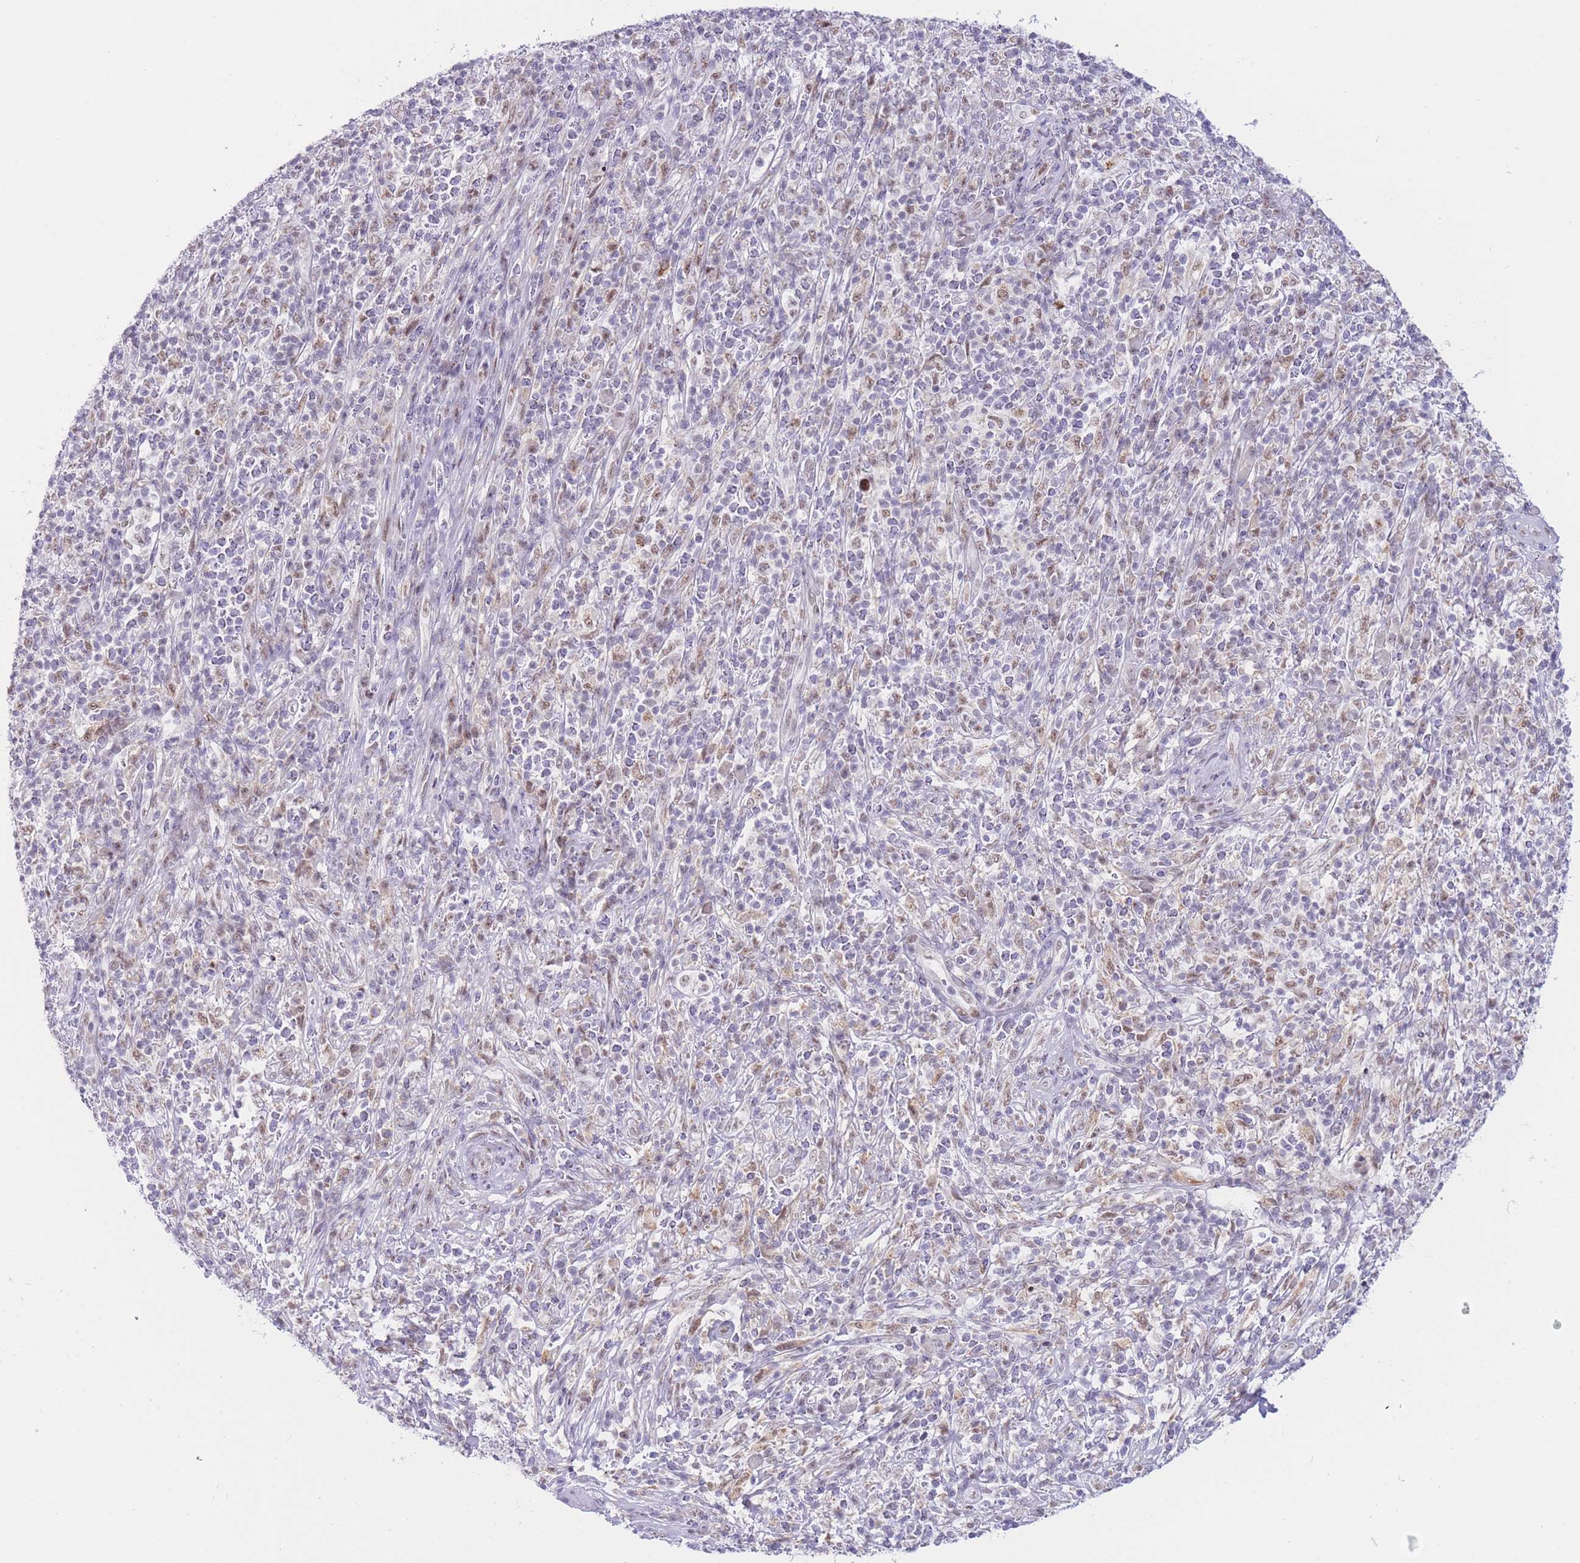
{"staining": {"intensity": "weak", "quantity": "25%-75%", "location": "nuclear"}, "tissue": "melanoma", "cell_type": "Tumor cells", "image_type": "cancer", "snomed": [{"axis": "morphology", "description": "Malignant melanoma, NOS"}, {"axis": "topography", "description": "Skin"}], "caption": "This image shows immunohistochemistry (IHC) staining of melanoma, with low weak nuclear expression in about 25%-75% of tumor cells.", "gene": "CYP2B6", "patient": {"sex": "male", "age": 66}}